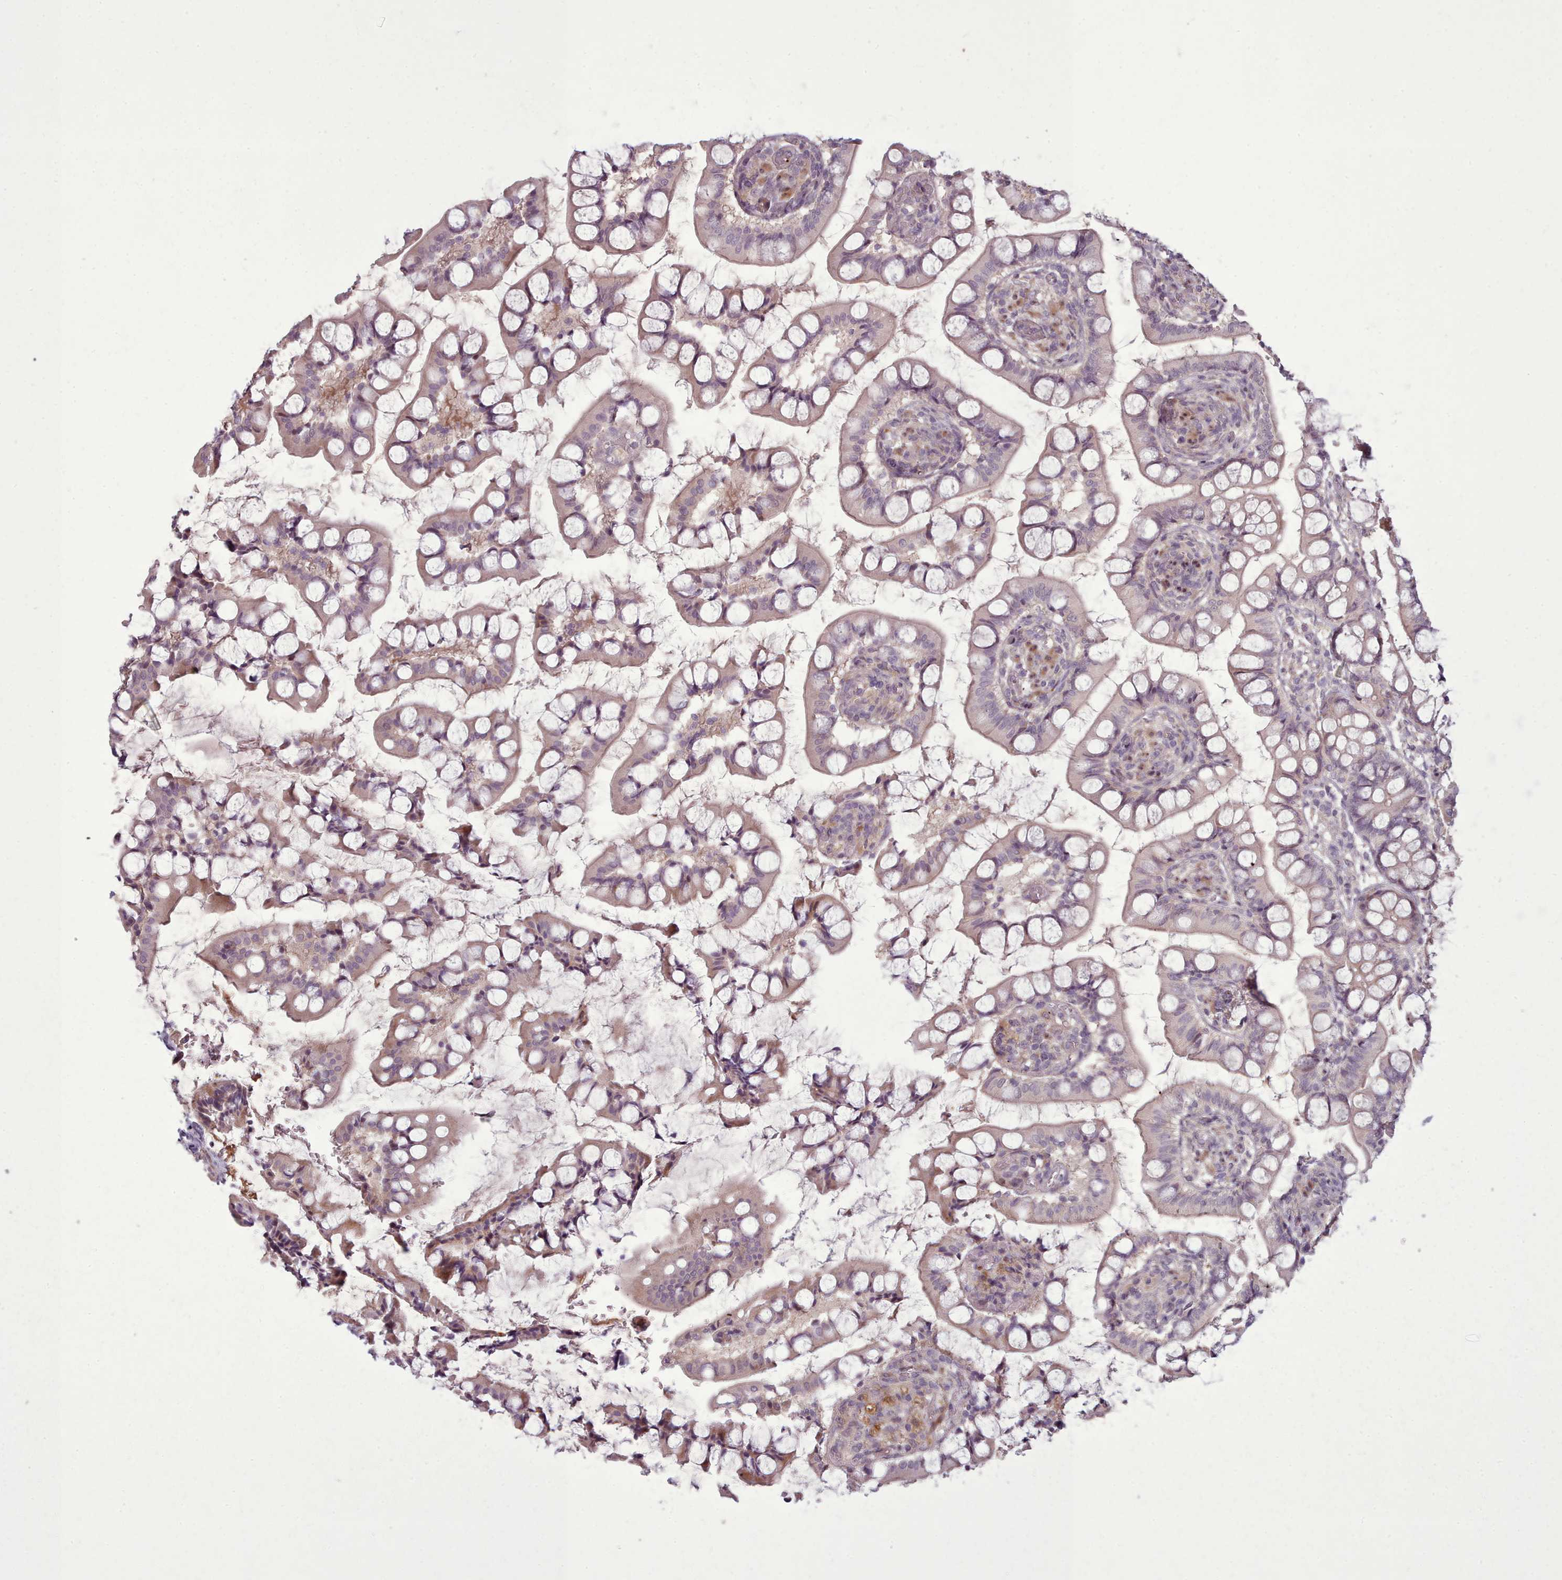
{"staining": {"intensity": "weak", "quantity": "25%-75%", "location": "cytoplasmic/membranous"}, "tissue": "small intestine", "cell_type": "Glandular cells", "image_type": "normal", "snomed": [{"axis": "morphology", "description": "Normal tissue, NOS"}, {"axis": "topography", "description": "Small intestine"}], "caption": "This histopathology image shows IHC staining of benign human small intestine, with low weak cytoplasmic/membranous expression in approximately 25%-75% of glandular cells.", "gene": "LEFTY1", "patient": {"sex": "male", "age": 52}}